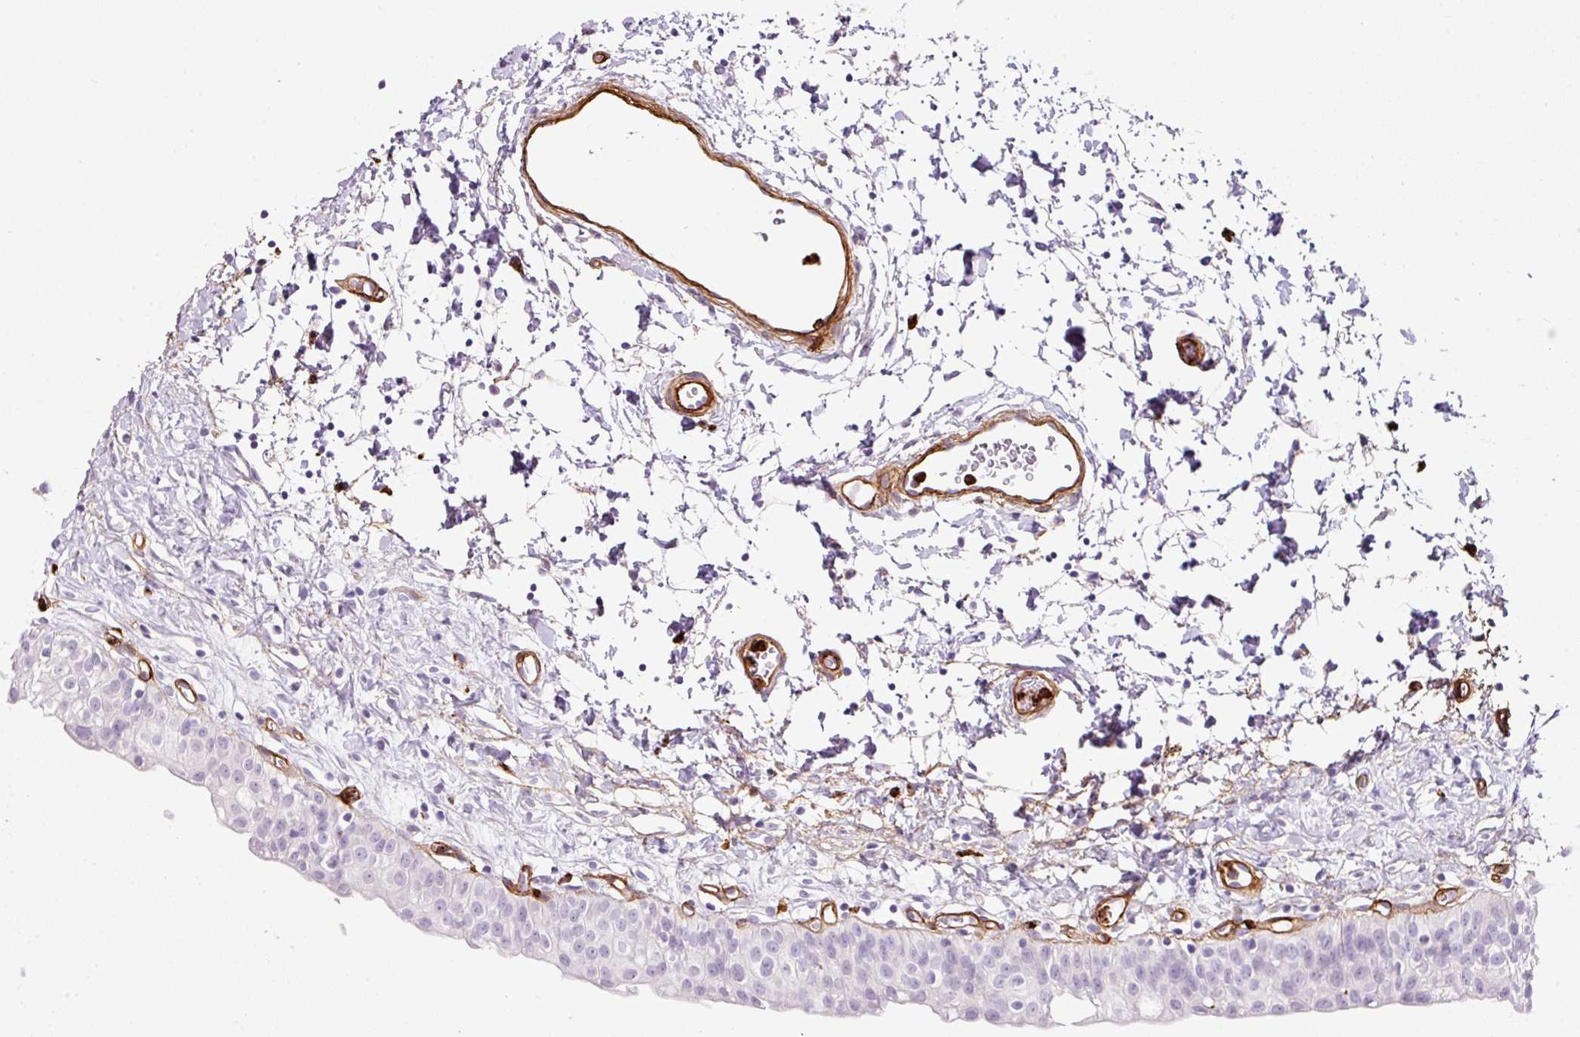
{"staining": {"intensity": "negative", "quantity": "none", "location": "none"}, "tissue": "urinary bladder", "cell_type": "Urothelial cells", "image_type": "normal", "snomed": [{"axis": "morphology", "description": "Normal tissue, NOS"}, {"axis": "topography", "description": "Urinary bladder"}], "caption": "Photomicrograph shows no protein expression in urothelial cells of normal urinary bladder.", "gene": "LOXL4", "patient": {"sex": "male", "age": 51}}